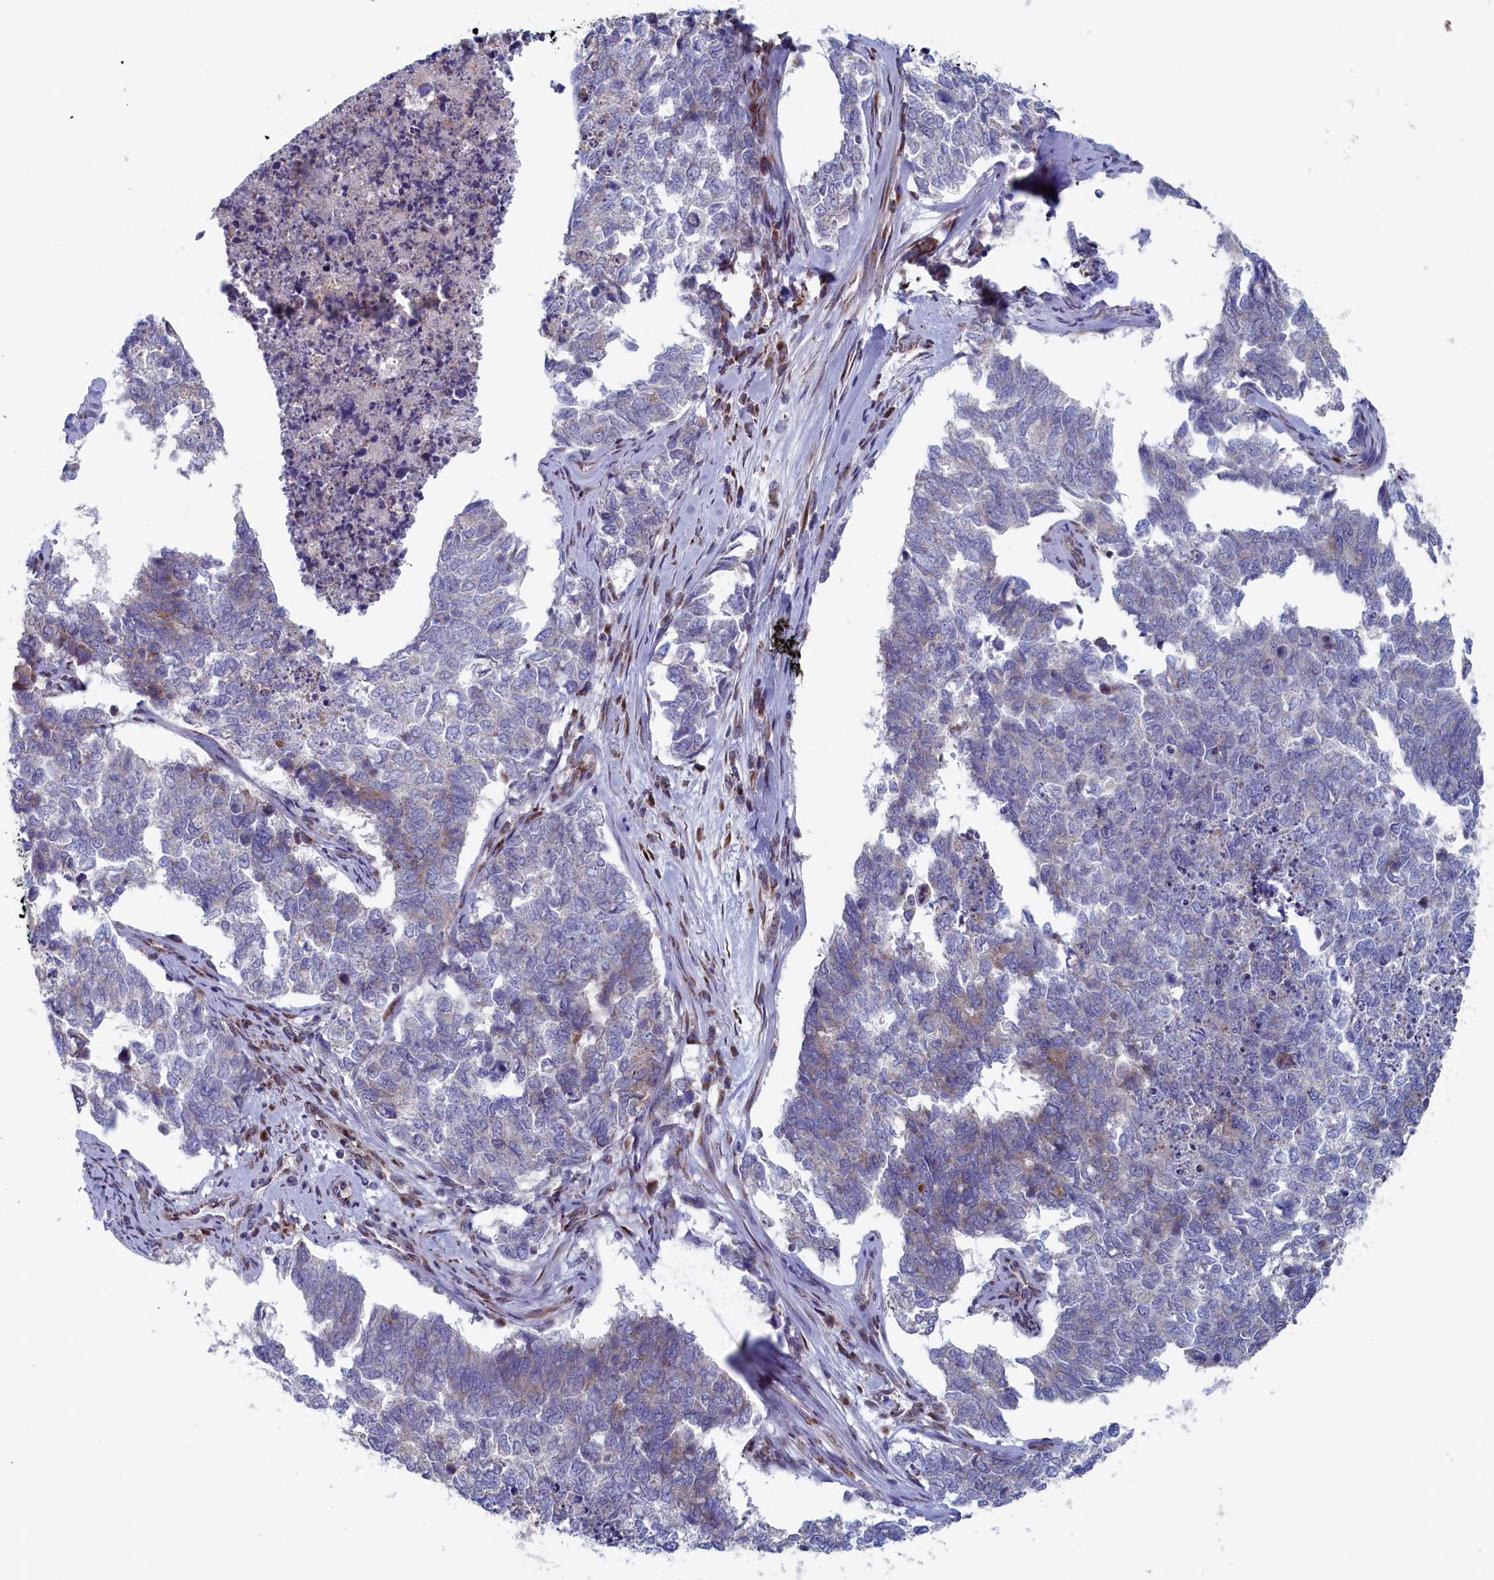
{"staining": {"intensity": "weak", "quantity": "<25%", "location": "cytoplasmic/membranous"}, "tissue": "cervical cancer", "cell_type": "Tumor cells", "image_type": "cancer", "snomed": [{"axis": "morphology", "description": "Squamous cell carcinoma, NOS"}, {"axis": "topography", "description": "Cervix"}], "caption": "Squamous cell carcinoma (cervical) was stained to show a protein in brown. There is no significant expression in tumor cells.", "gene": "MTFMT", "patient": {"sex": "female", "age": 63}}